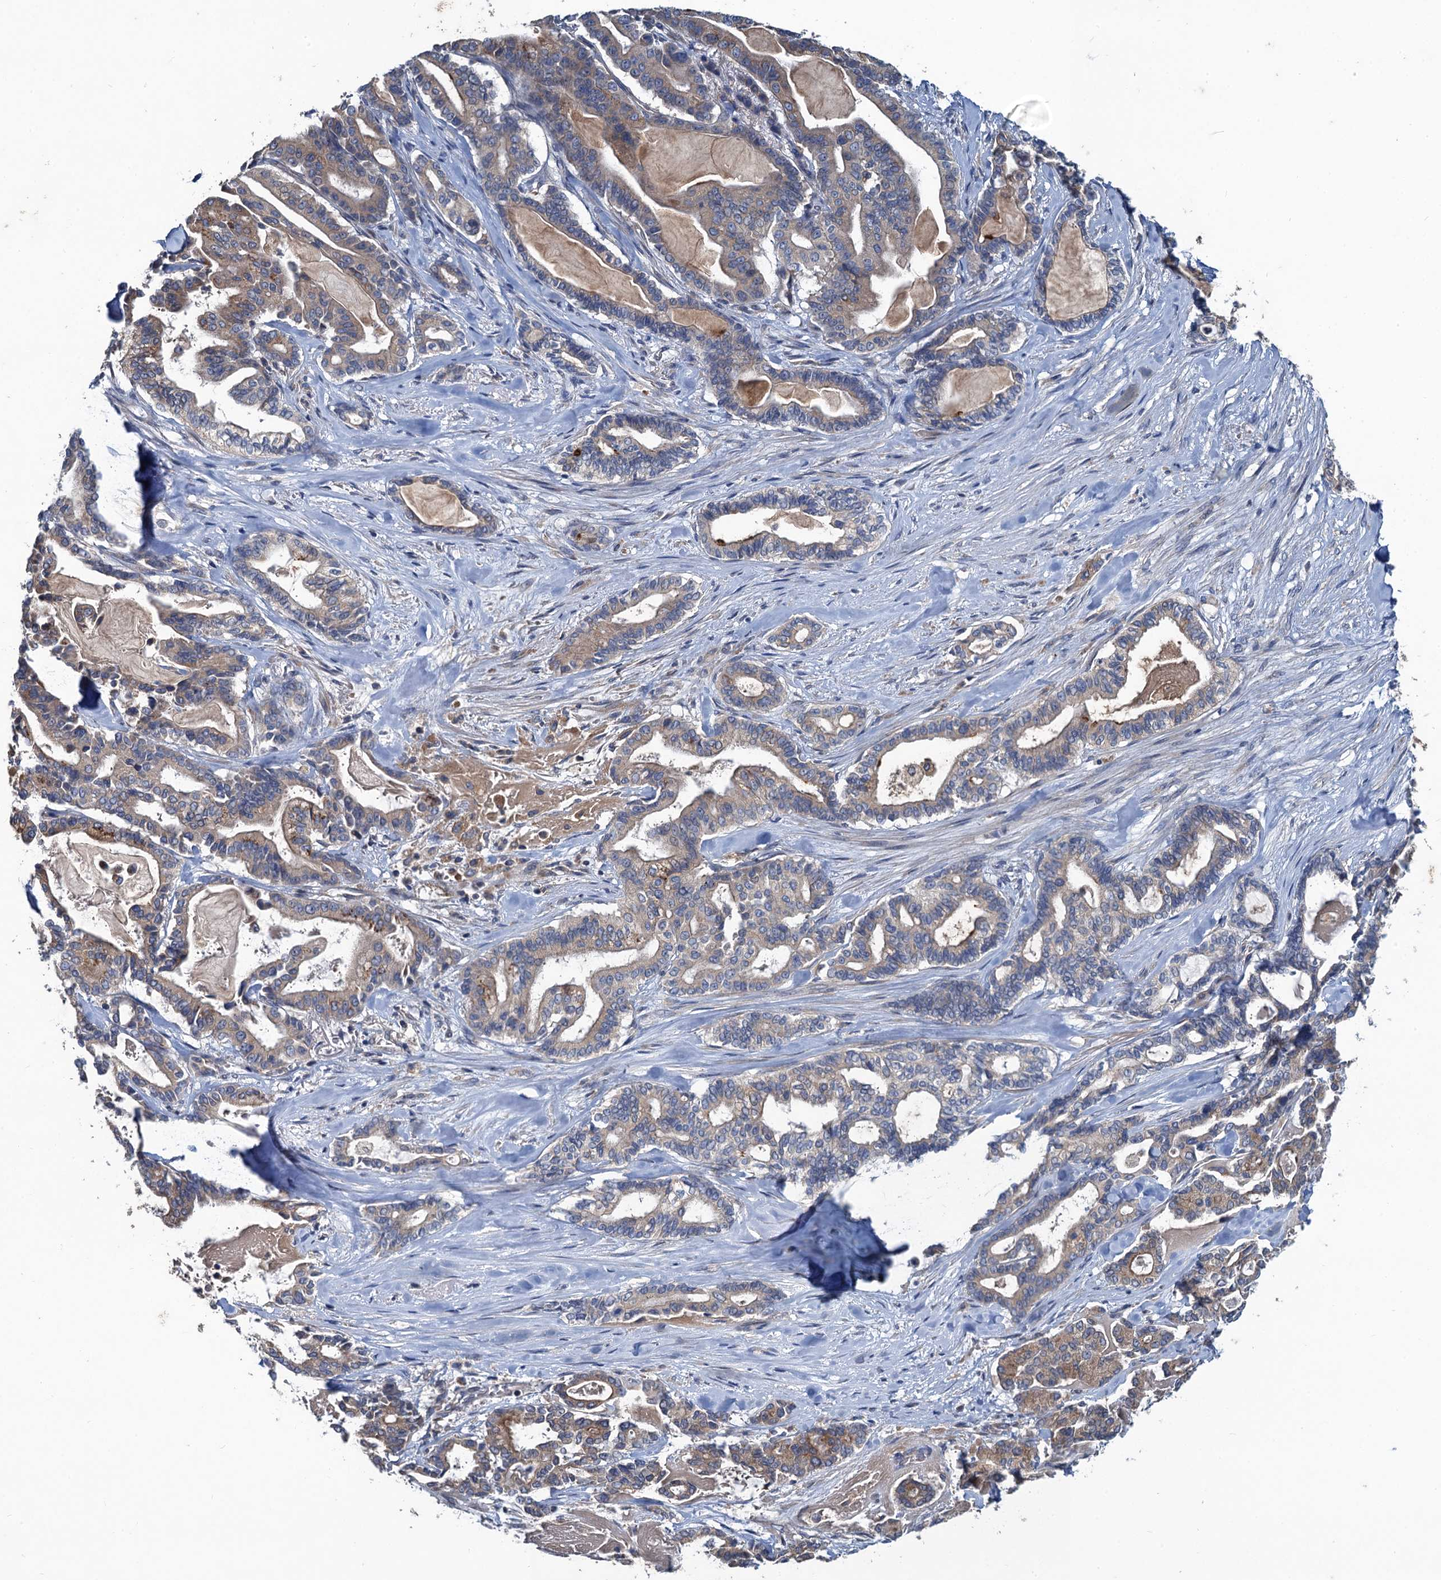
{"staining": {"intensity": "moderate", "quantity": ">75%", "location": "cytoplasmic/membranous"}, "tissue": "pancreatic cancer", "cell_type": "Tumor cells", "image_type": "cancer", "snomed": [{"axis": "morphology", "description": "Adenocarcinoma, NOS"}, {"axis": "topography", "description": "Pancreas"}], "caption": "Human adenocarcinoma (pancreatic) stained for a protein (brown) demonstrates moderate cytoplasmic/membranous positive staining in approximately >75% of tumor cells.", "gene": "SNAP29", "patient": {"sex": "male", "age": 63}}